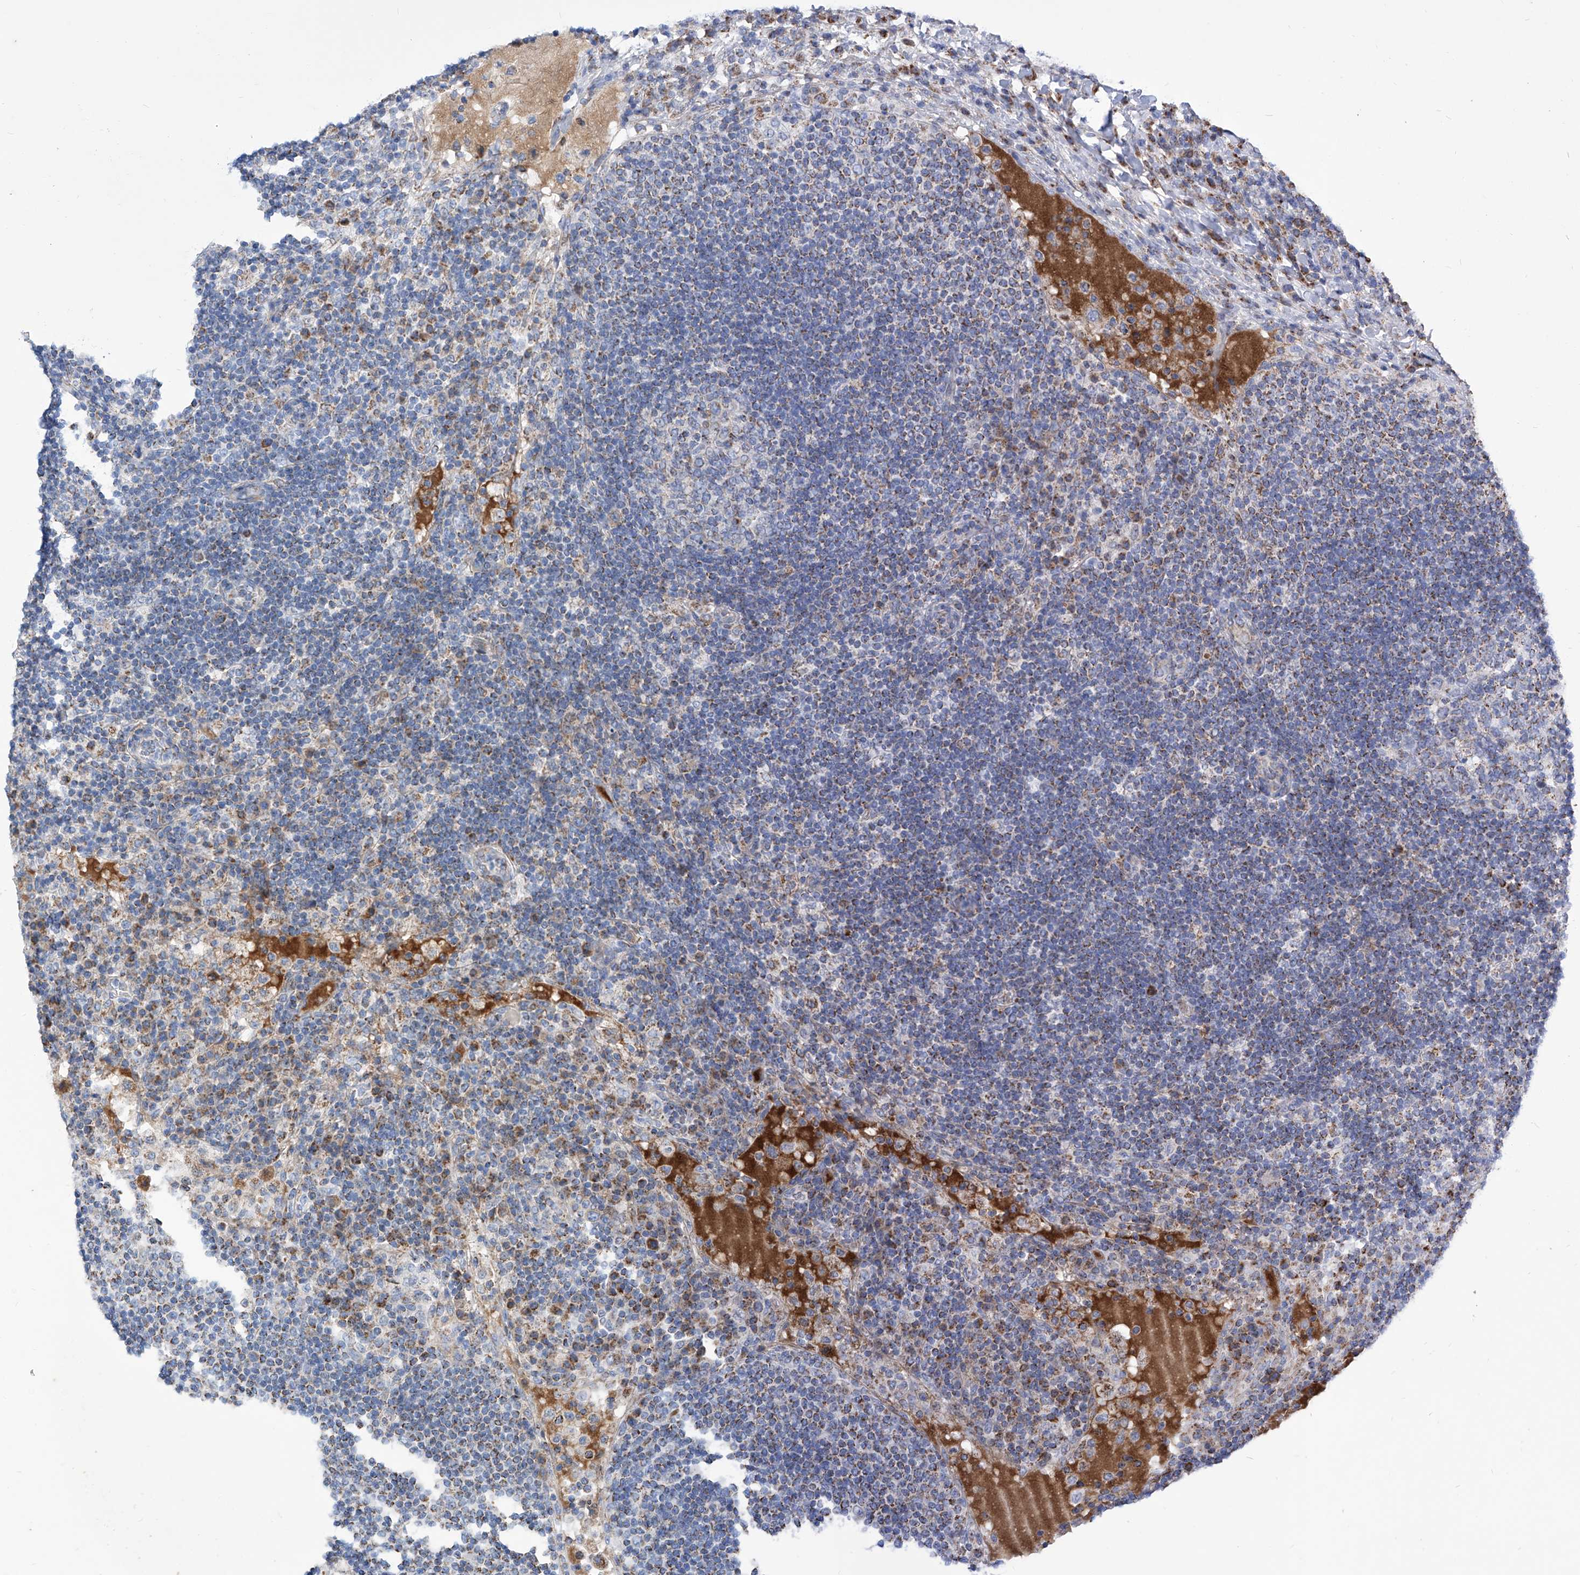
{"staining": {"intensity": "weak", "quantity": "<25%", "location": "cytoplasmic/membranous"}, "tissue": "lymph node", "cell_type": "Germinal center cells", "image_type": "normal", "snomed": [{"axis": "morphology", "description": "Normal tissue, NOS"}, {"axis": "topography", "description": "Lymph node"}], "caption": "Immunohistochemistry (IHC) of unremarkable human lymph node demonstrates no staining in germinal center cells. (DAB immunohistochemistry, high magnification).", "gene": "SRBD1", "patient": {"sex": "female", "age": 53}}